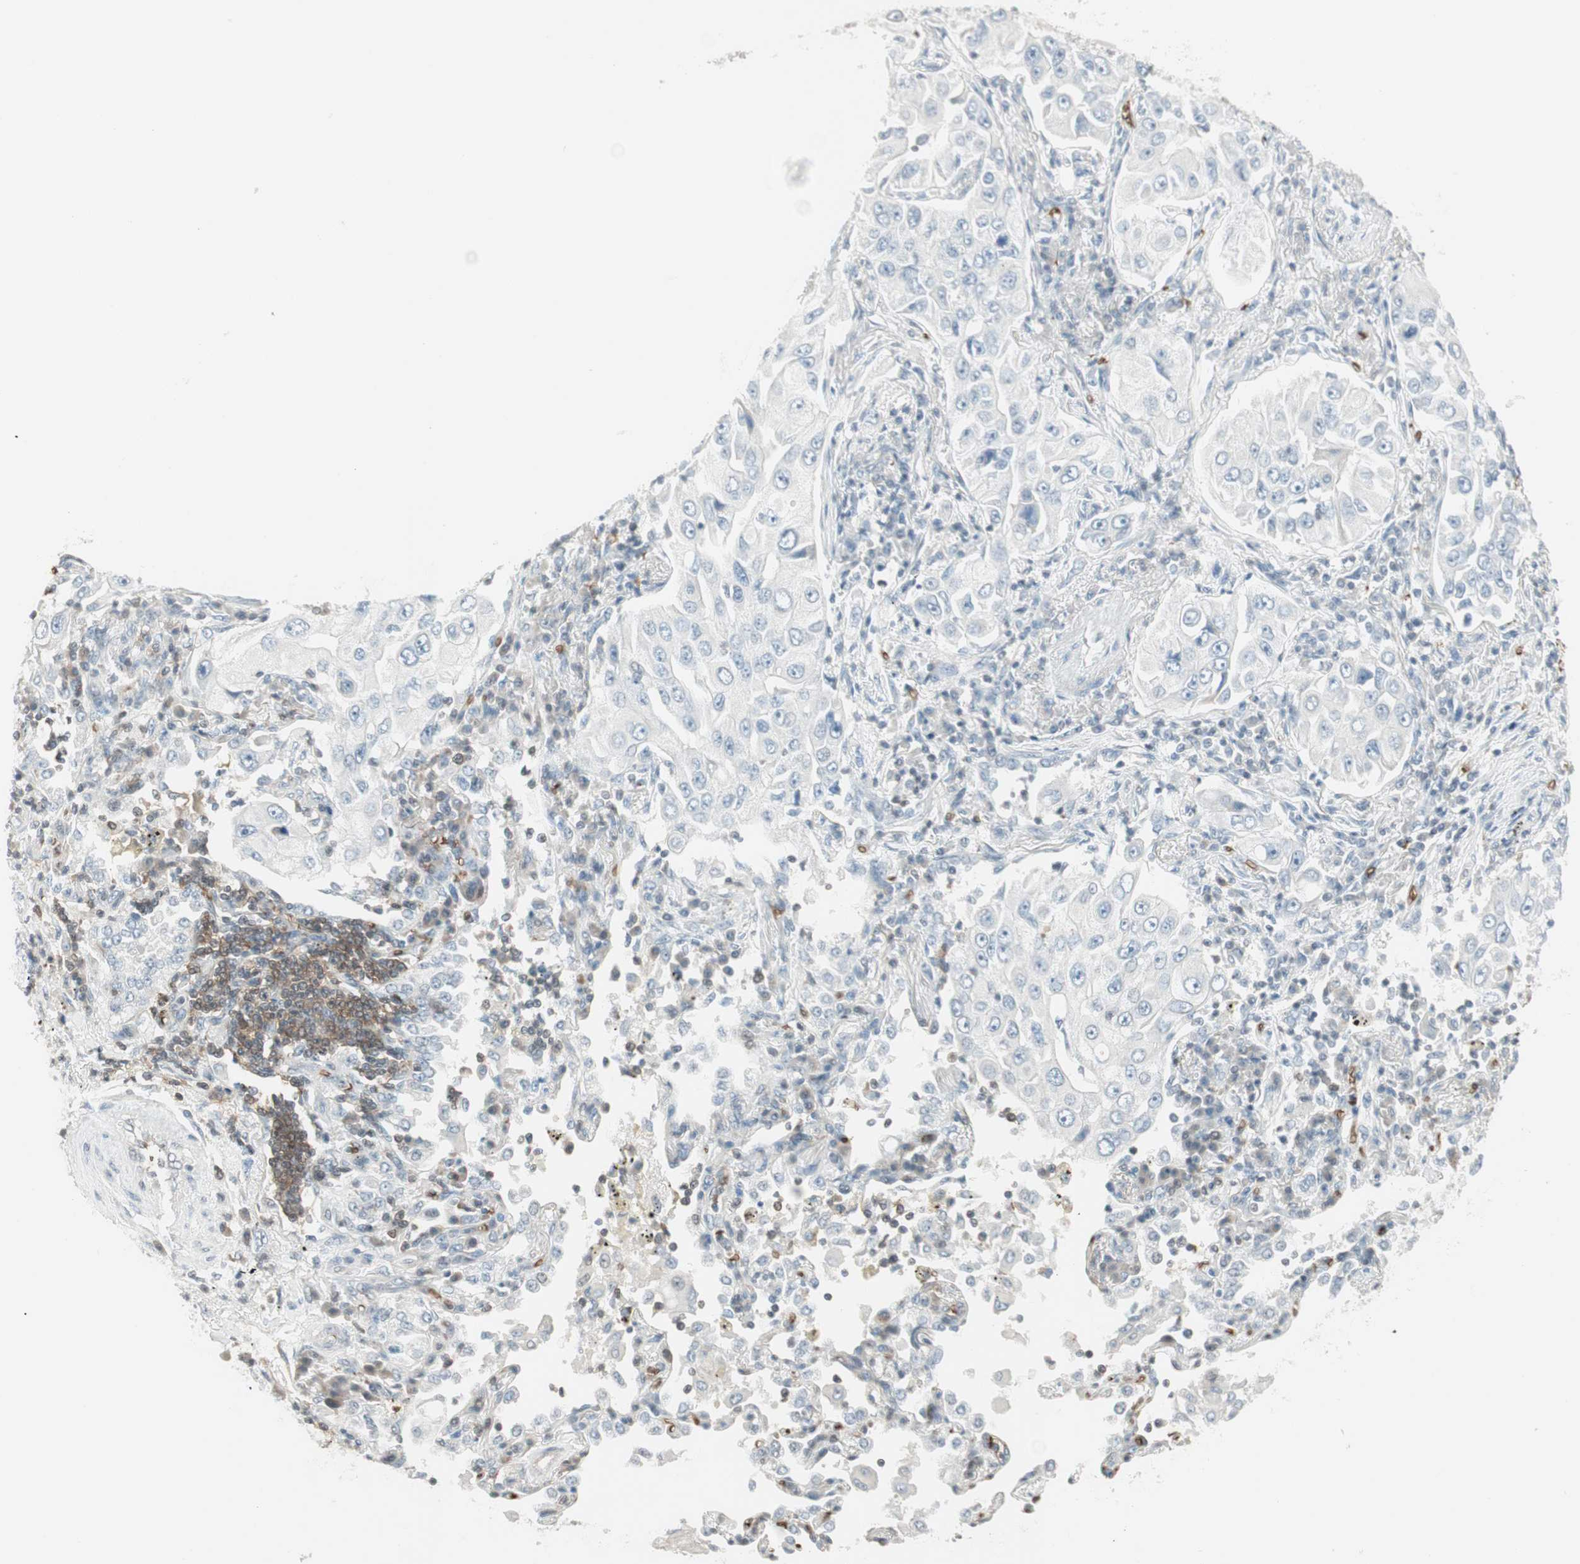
{"staining": {"intensity": "negative", "quantity": "none", "location": "none"}, "tissue": "lung cancer", "cell_type": "Tumor cells", "image_type": "cancer", "snomed": [{"axis": "morphology", "description": "Adenocarcinoma, NOS"}, {"axis": "topography", "description": "Lung"}], "caption": "Immunohistochemical staining of lung cancer (adenocarcinoma) reveals no significant staining in tumor cells. (DAB immunohistochemistry with hematoxylin counter stain).", "gene": "MAP4K1", "patient": {"sex": "male", "age": 84}}